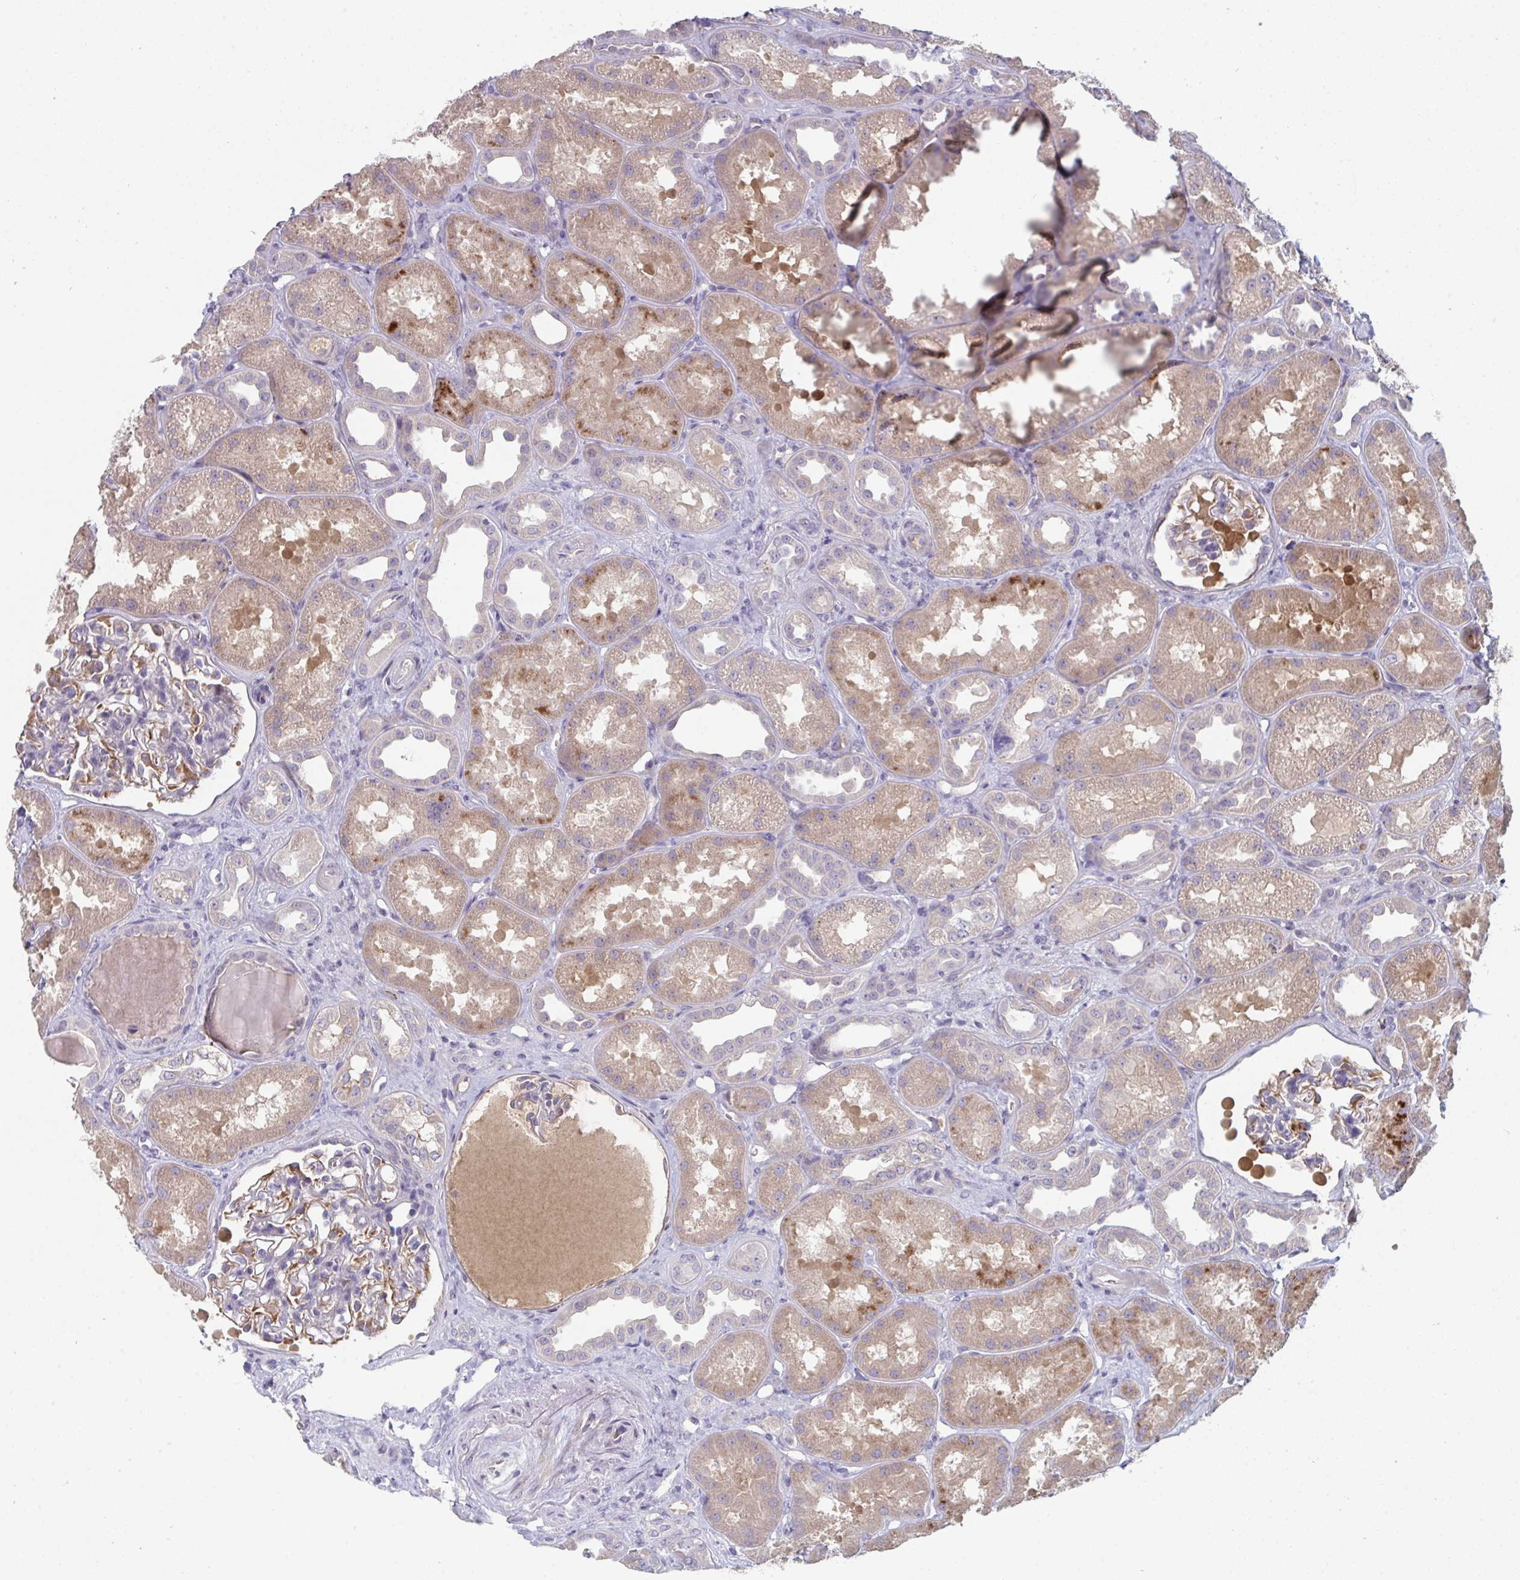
{"staining": {"intensity": "negative", "quantity": "none", "location": "none"}, "tissue": "kidney", "cell_type": "Cells in glomeruli", "image_type": "normal", "snomed": [{"axis": "morphology", "description": "Normal tissue, NOS"}, {"axis": "topography", "description": "Kidney"}], "caption": "This is an immunohistochemistry histopathology image of unremarkable kidney. There is no expression in cells in glomeruli.", "gene": "HGFAC", "patient": {"sex": "male", "age": 61}}